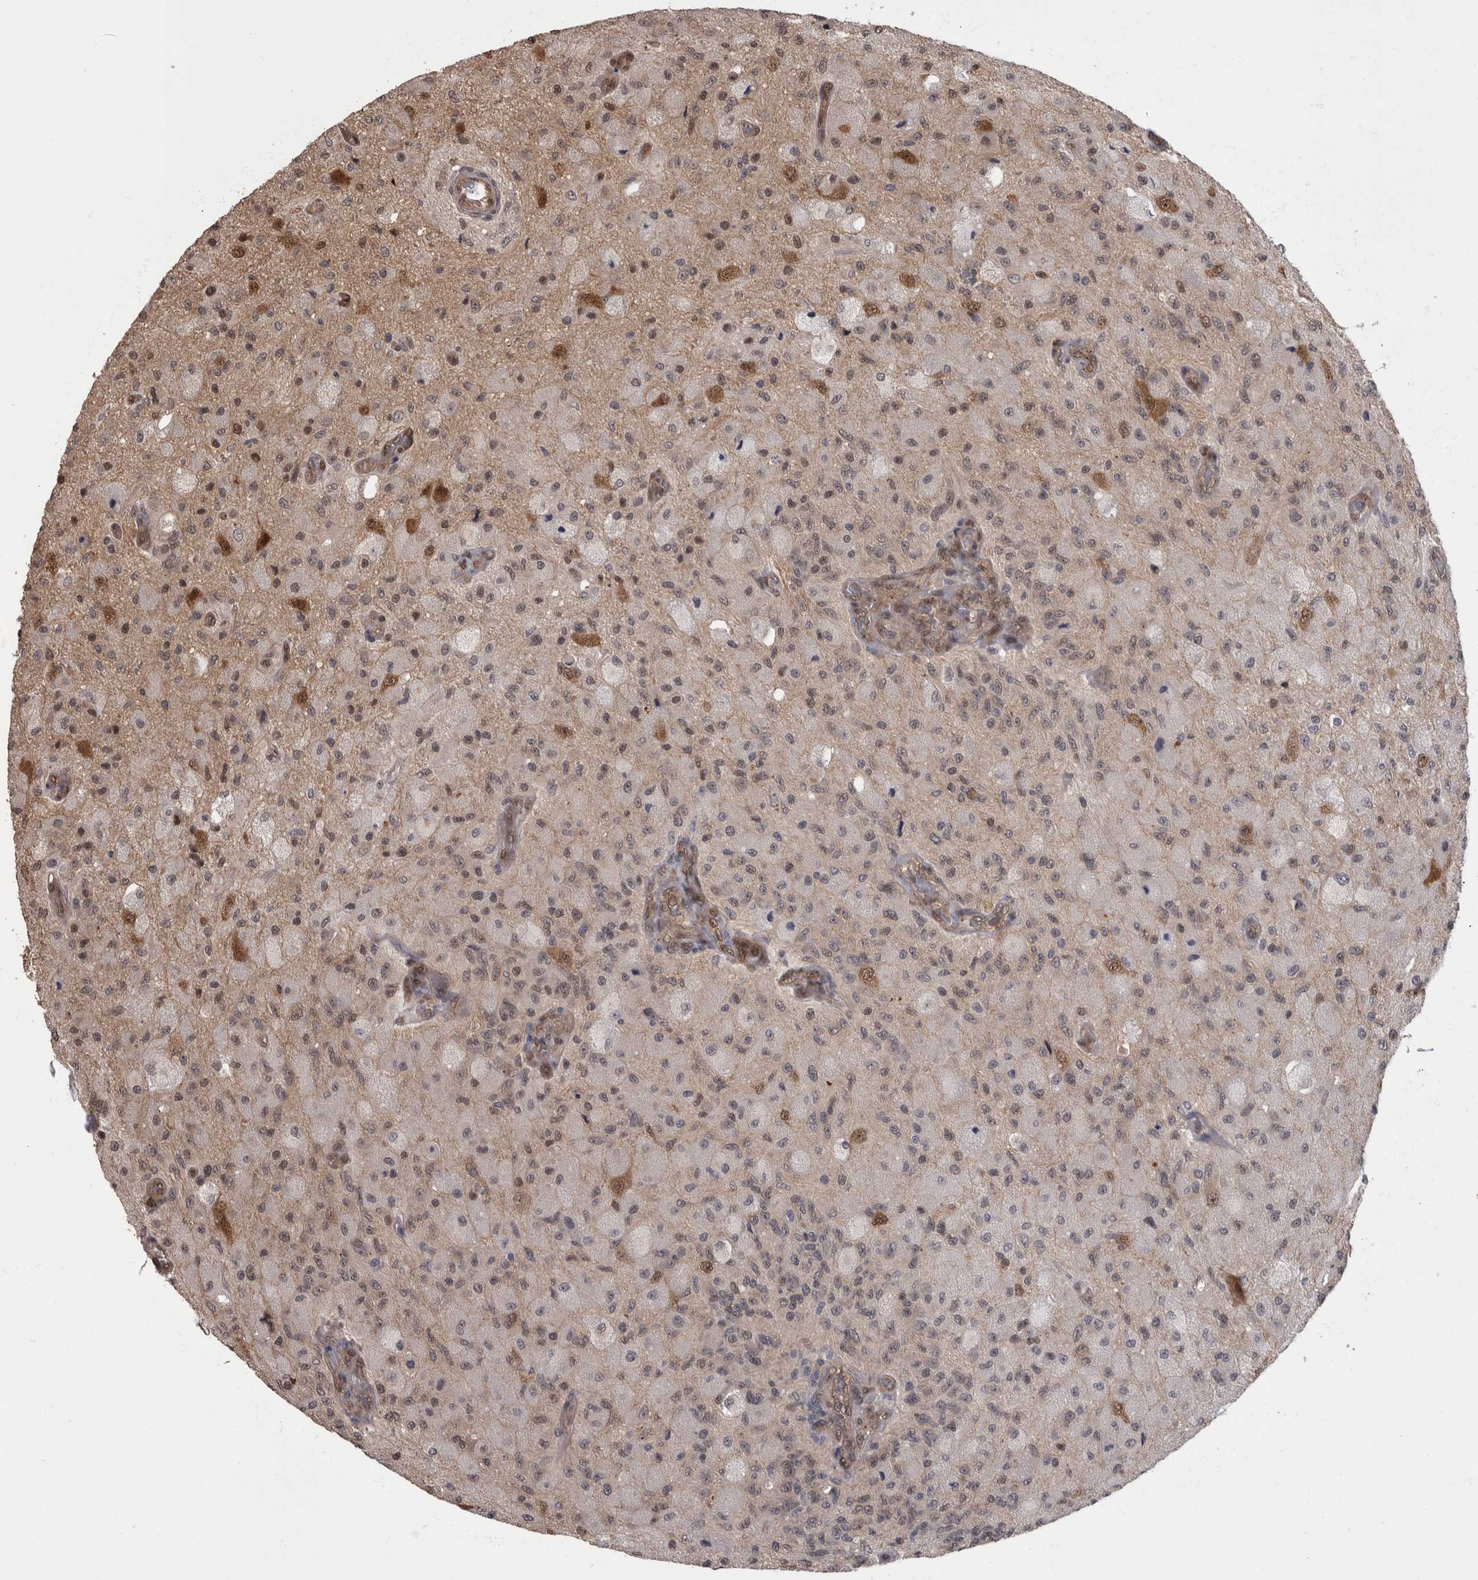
{"staining": {"intensity": "moderate", "quantity": "<25%", "location": "nuclear"}, "tissue": "glioma", "cell_type": "Tumor cells", "image_type": "cancer", "snomed": [{"axis": "morphology", "description": "Normal tissue, NOS"}, {"axis": "morphology", "description": "Glioma, malignant, High grade"}, {"axis": "topography", "description": "Cerebral cortex"}], "caption": "A histopathology image showing moderate nuclear positivity in about <25% of tumor cells in glioma, as visualized by brown immunohistochemical staining.", "gene": "AKT3", "patient": {"sex": "male", "age": 77}}